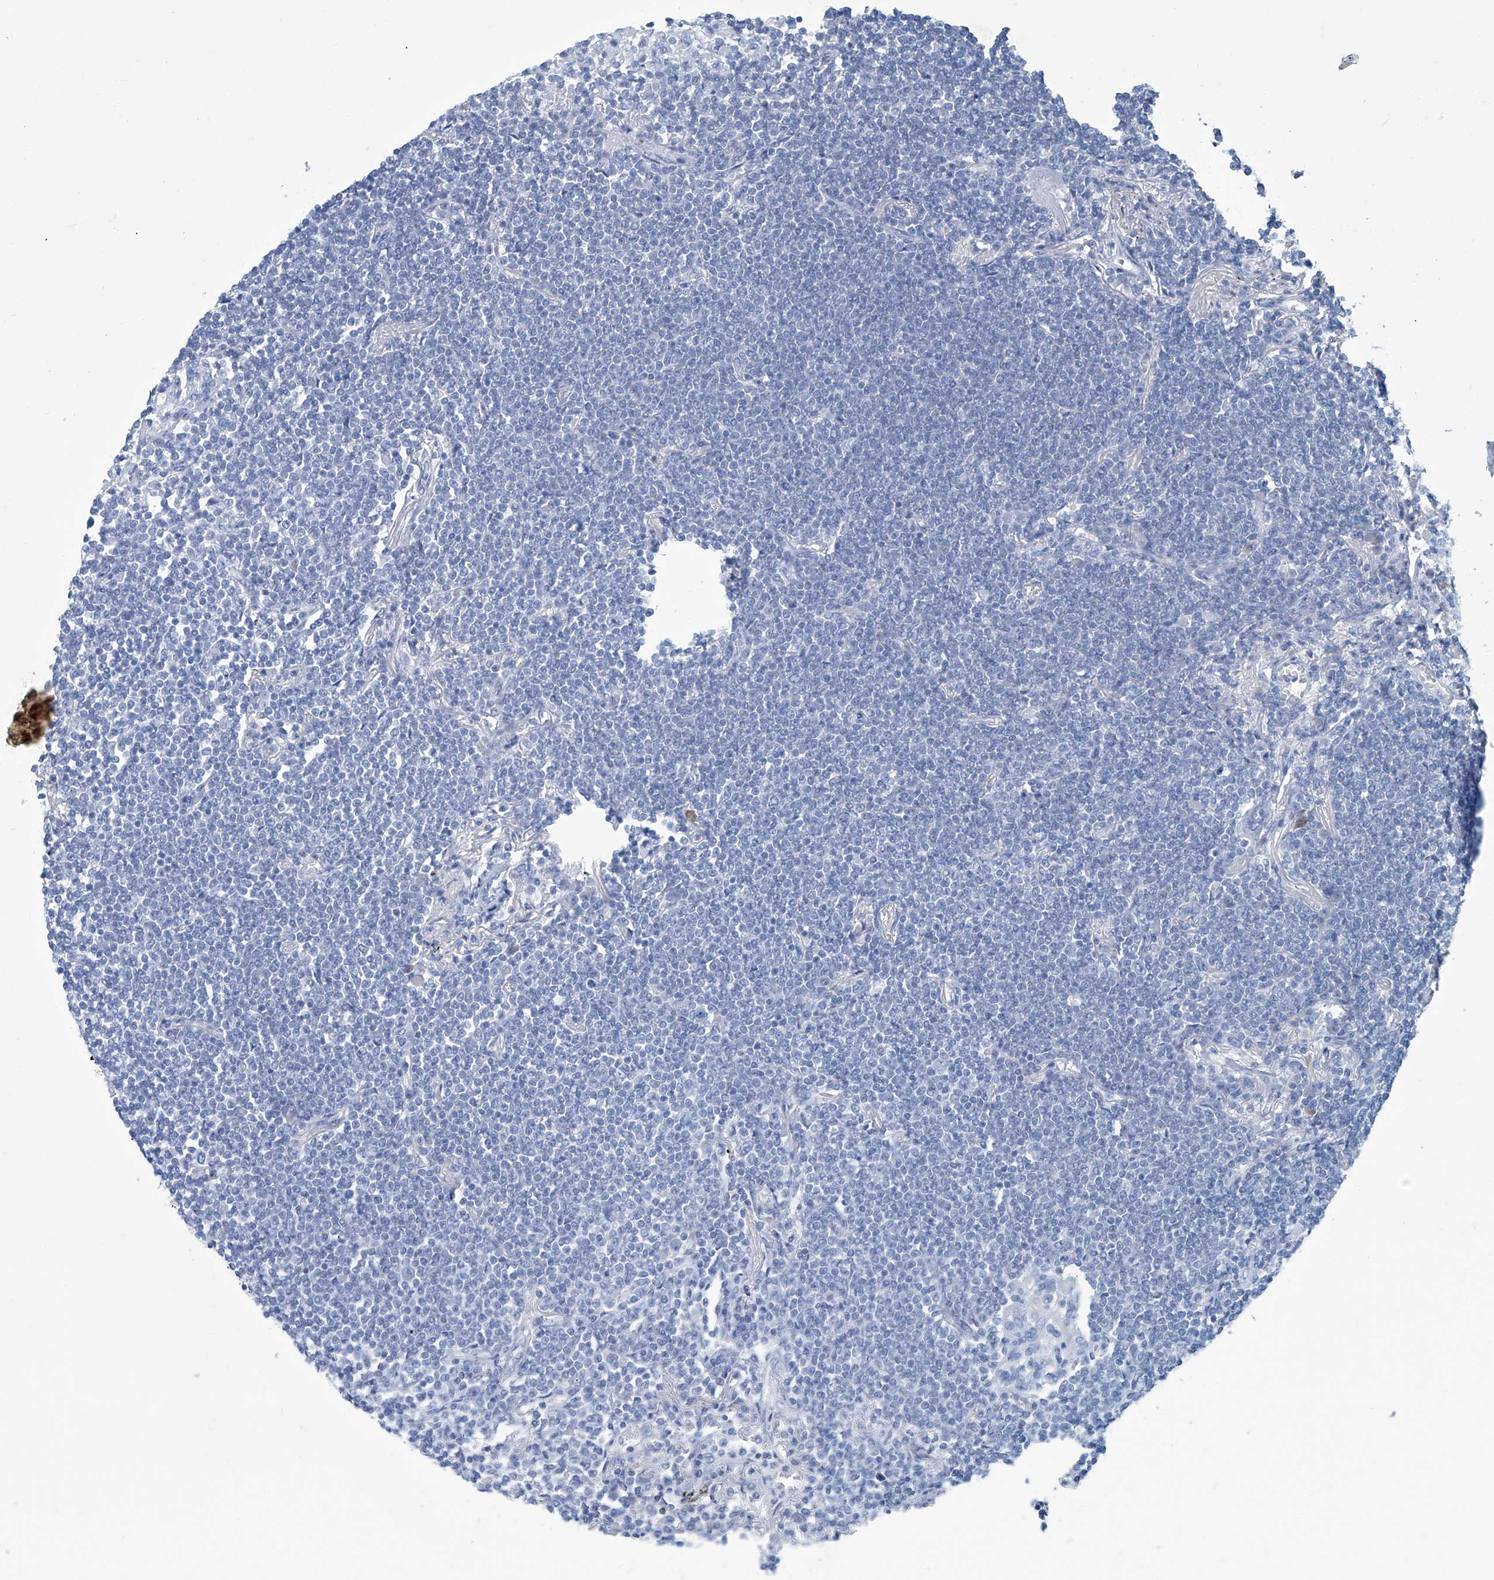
{"staining": {"intensity": "negative", "quantity": "none", "location": "none"}, "tissue": "lymphoma", "cell_type": "Tumor cells", "image_type": "cancer", "snomed": [{"axis": "morphology", "description": "Malignant lymphoma, non-Hodgkin's type, Low grade"}, {"axis": "topography", "description": "Lung"}], "caption": "Tumor cells show no significant protein positivity in malignant lymphoma, non-Hodgkin's type (low-grade). The staining is performed using DAB (3,3'-diaminobenzidine) brown chromogen with nuclei counter-stained in using hematoxylin.", "gene": "PFKL", "patient": {"sex": "female", "age": 71}}